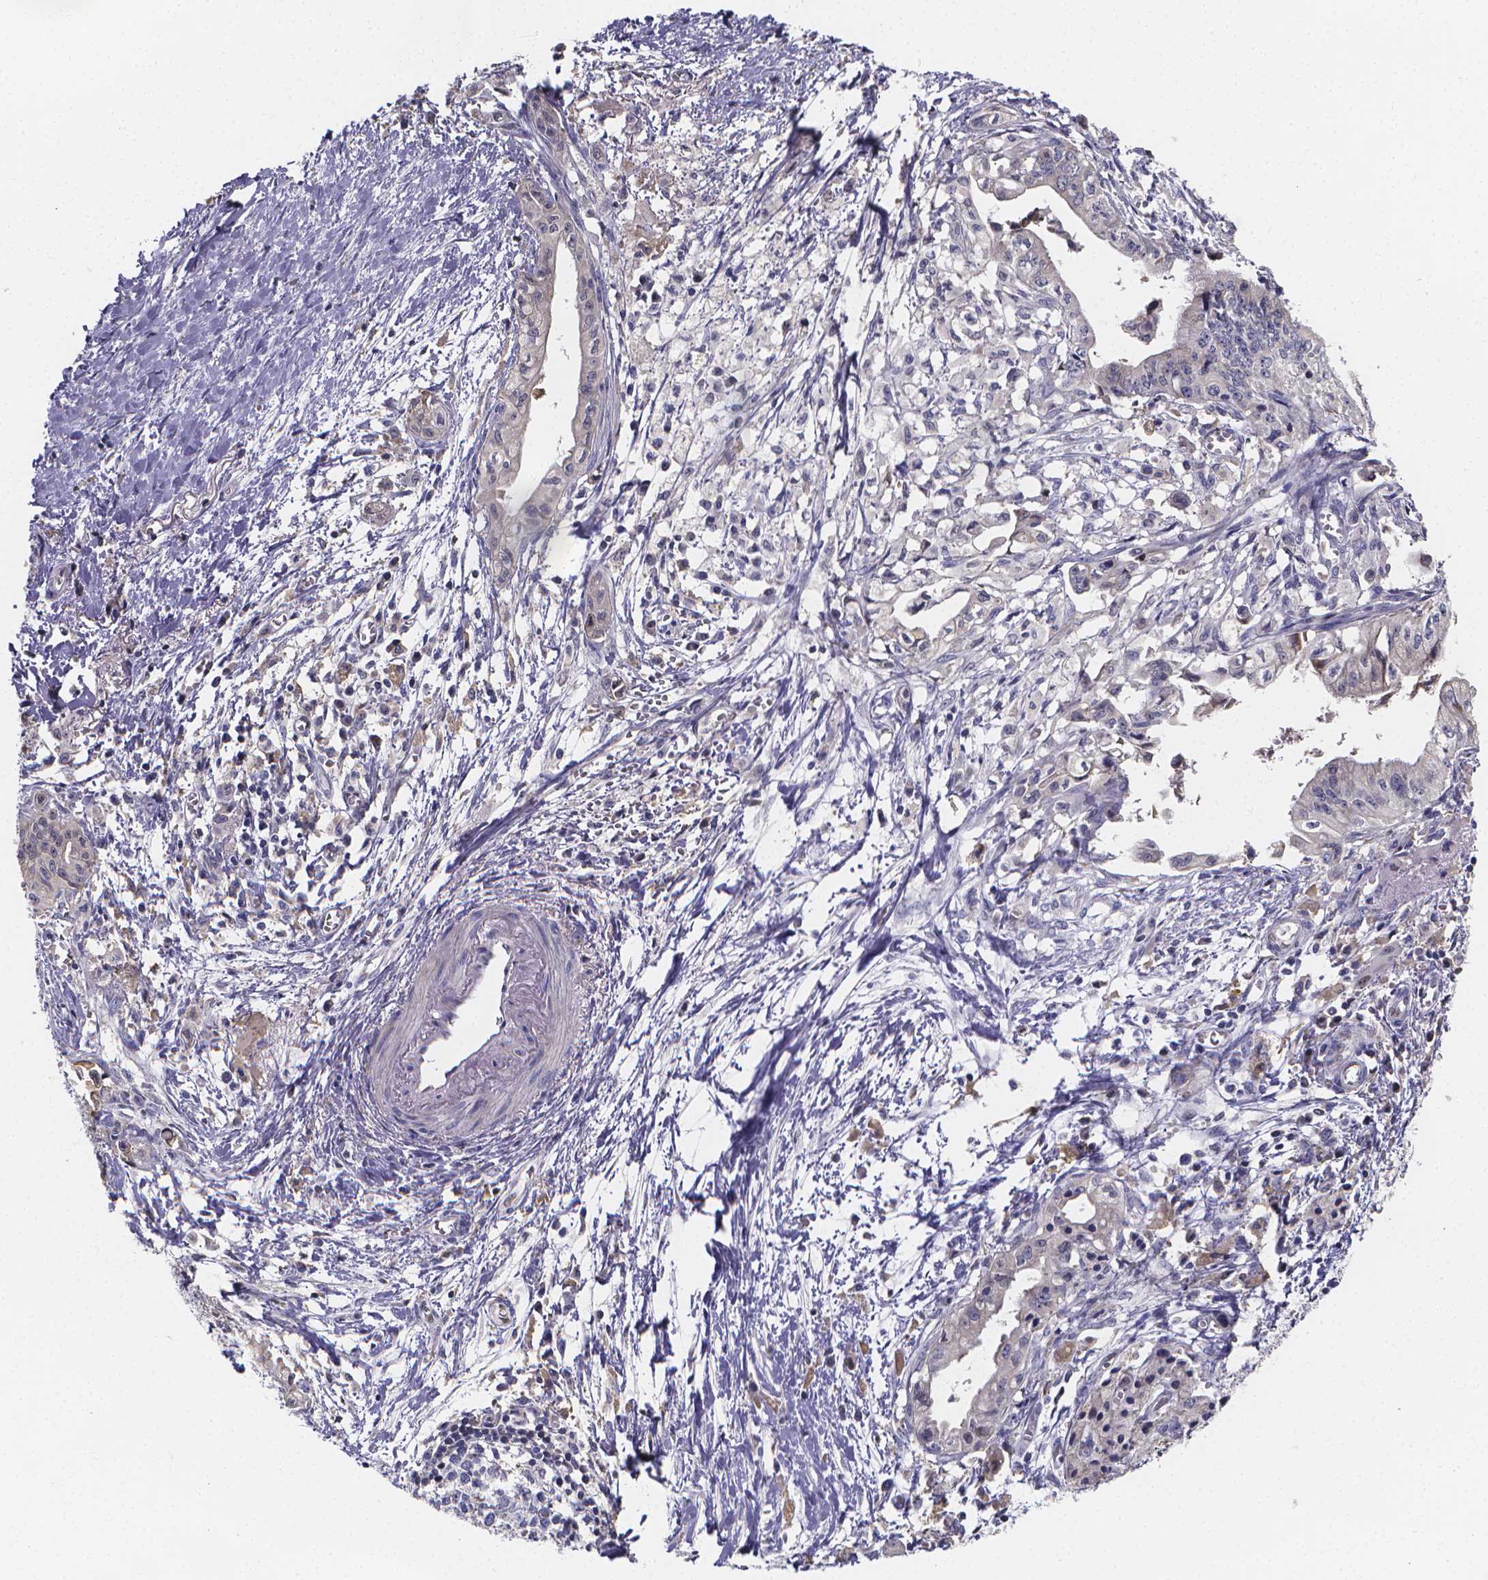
{"staining": {"intensity": "negative", "quantity": "none", "location": "none"}, "tissue": "pancreatic cancer", "cell_type": "Tumor cells", "image_type": "cancer", "snomed": [{"axis": "morphology", "description": "Adenocarcinoma, NOS"}, {"axis": "topography", "description": "Pancreas"}], "caption": "Immunohistochemistry of human adenocarcinoma (pancreatic) reveals no expression in tumor cells.", "gene": "PAH", "patient": {"sex": "female", "age": 61}}